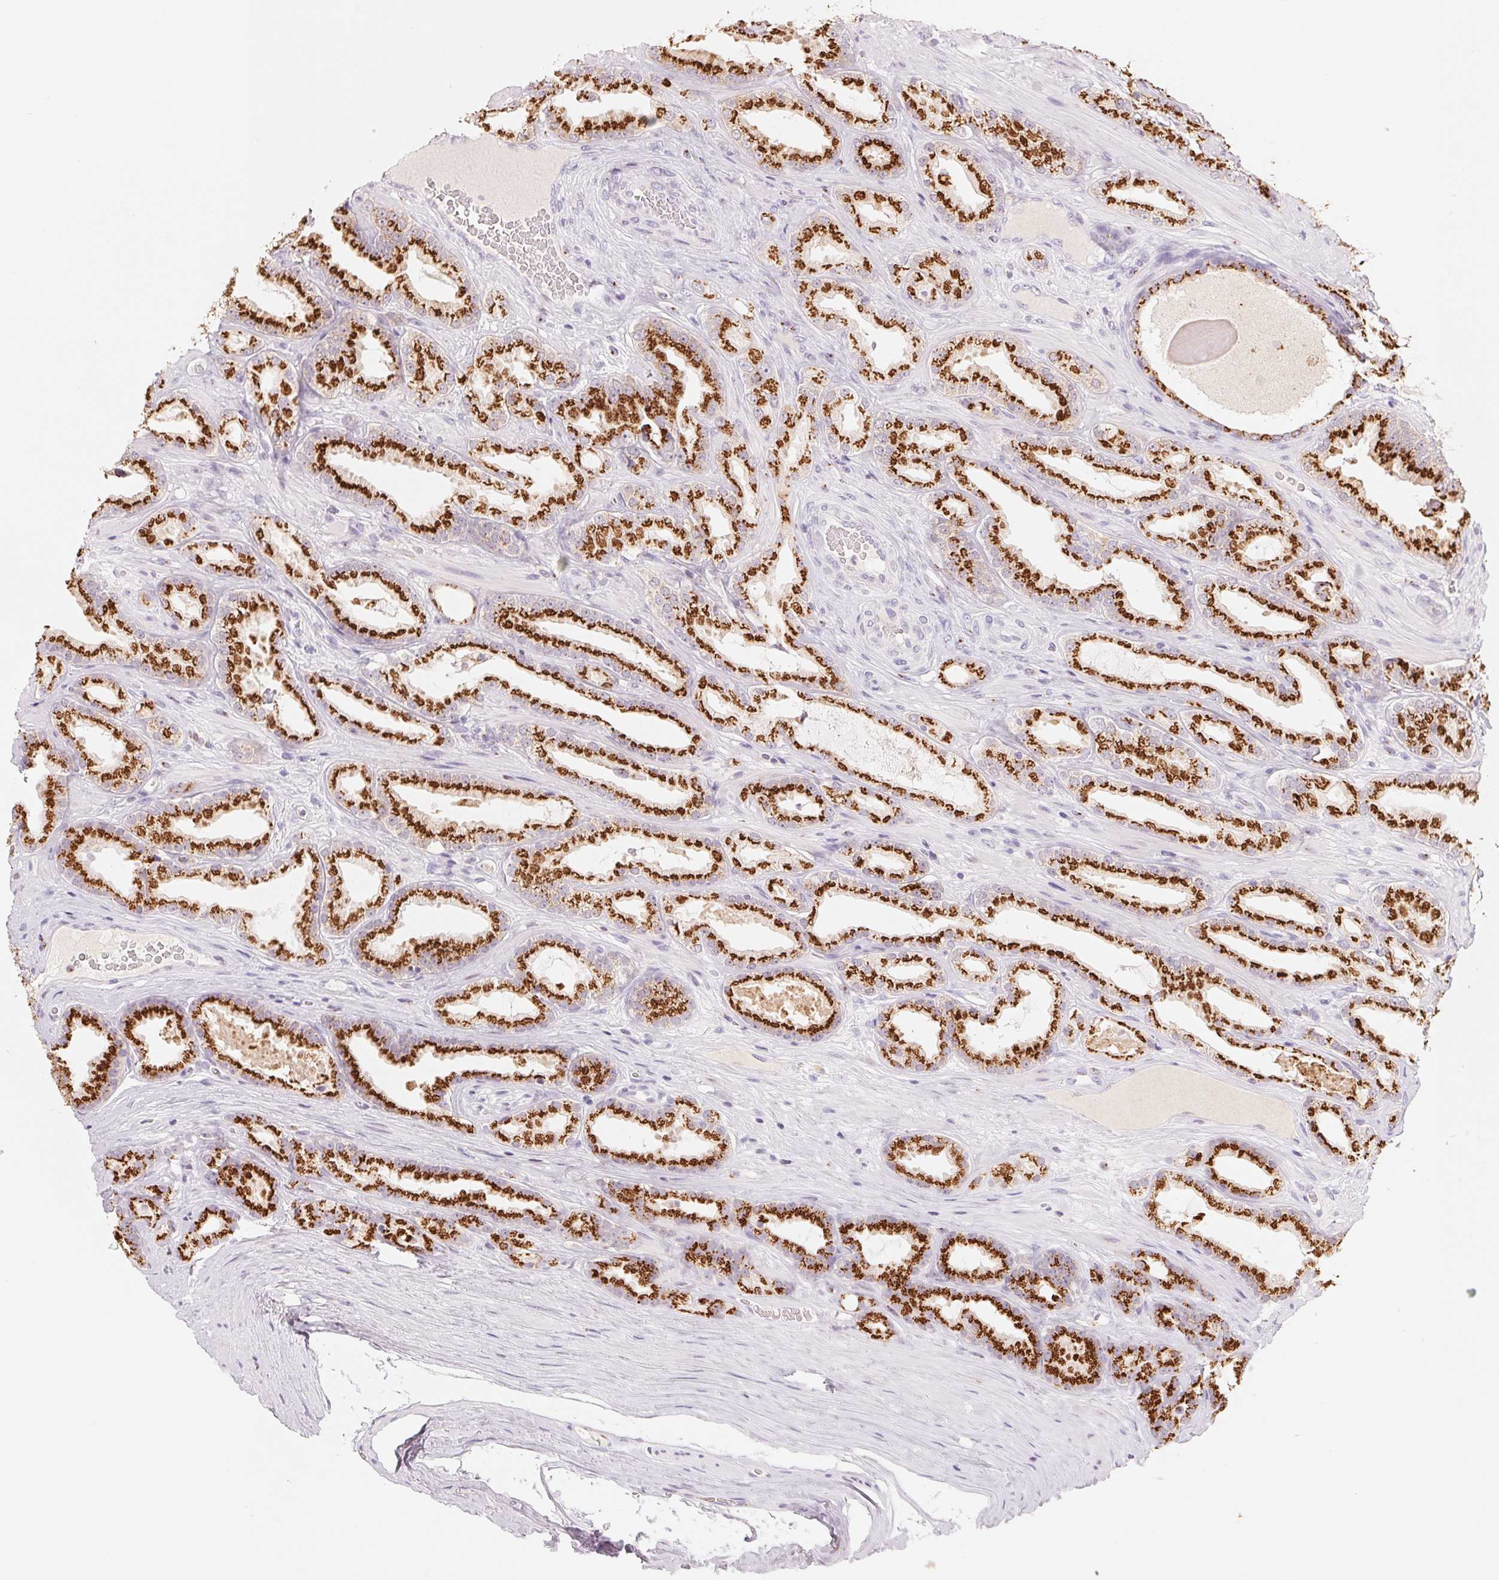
{"staining": {"intensity": "strong", "quantity": ">75%", "location": "cytoplasmic/membranous"}, "tissue": "prostate cancer", "cell_type": "Tumor cells", "image_type": "cancer", "snomed": [{"axis": "morphology", "description": "Adenocarcinoma, Low grade"}, {"axis": "topography", "description": "Prostate"}], "caption": "IHC histopathology image of prostate adenocarcinoma (low-grade) stained for a protein (brown), which demonstrates high levels of strong cytoplasmic/membranous expression in approximately >75% of tumor cells.", "gene": "GALNT7", "patient": {"sex": "male", "age": 61}}